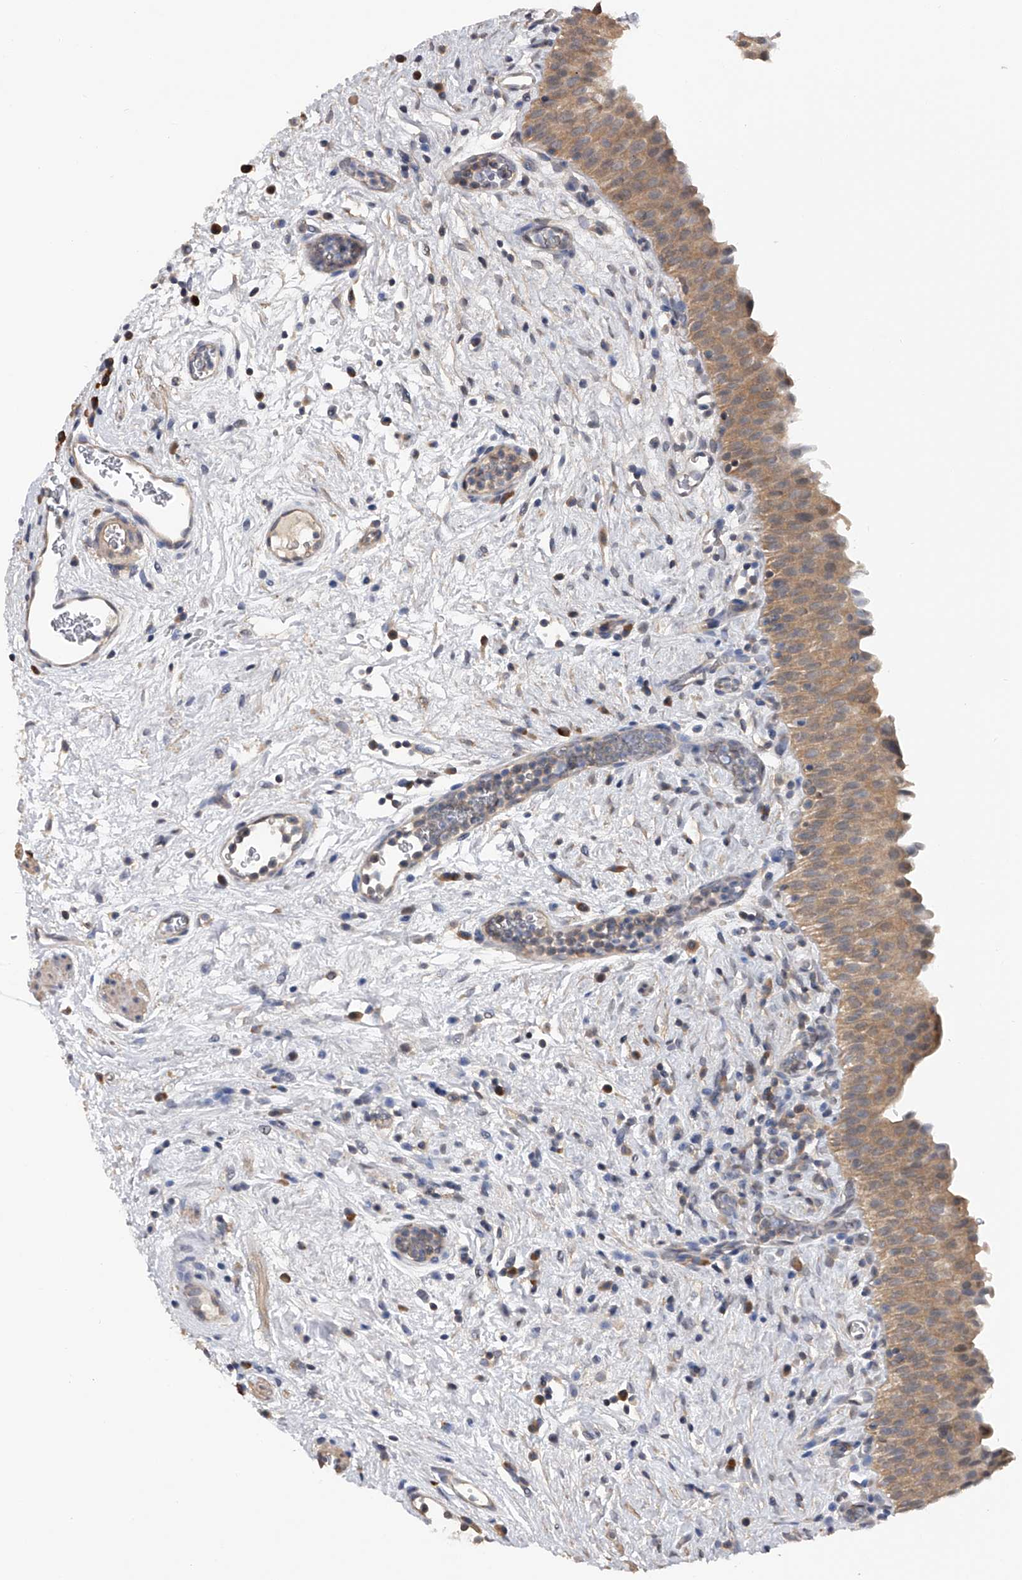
{"staining": {"intensity": "moderate", "quantity": ">75%", "location": "cytoplasmic/membranous"}, "tissue": "urinary bladder", "cell_type": "Urothelial cells", "image_type": "normal", "snomed": [{"axis": "morphology", "description": "Normal tissue, NOS"}, {"axis": "topography", "description": "Urinary bladder"}], "caption": "This image exhibits immunohistochemistry (IHC) staining of unremarkable urinary bladder, with medium moderate cytoplasmic/membranous positivity in approximately >75% of urothelial cells.", "gene": "CFAP298", "patient": {"sex": "male", "age": 82}}